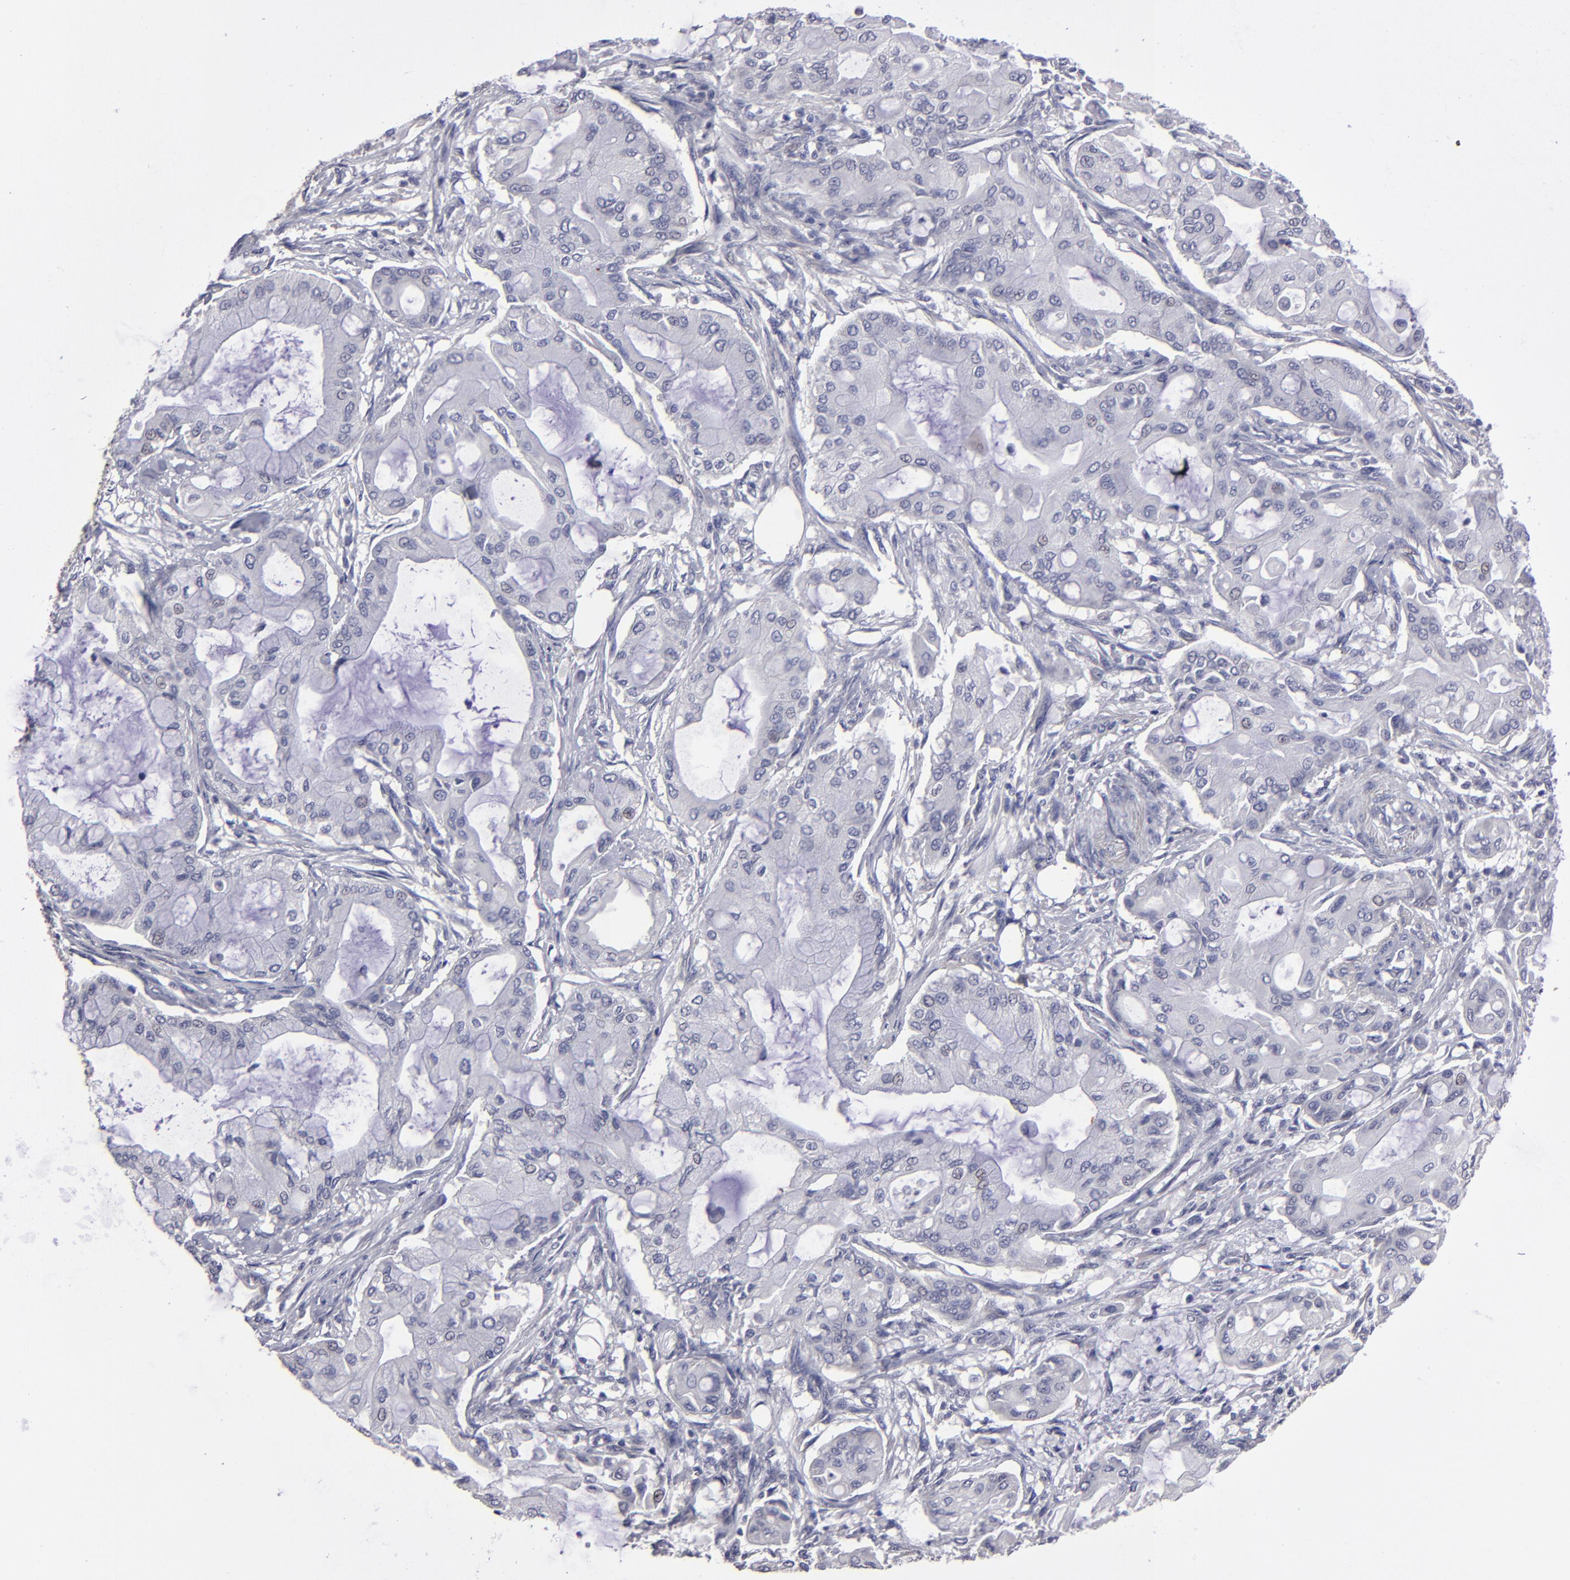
{"staining": {"intensity": "negative", "quantity": "none", "location": "none"}, "tissue": "pancreatic cancer", "cell_type": "Tumor cells", "image_type": "cancer", "snomed": [{"axis": "morphology", "description": "Adenocarcinoma, NOS"}, {"axis": "morphology", "description": "Adenocarcinoma, metastatic, NOS"}, {"axis": "topography", "description": "Lymph node"}, {"axis": "topography", "description": "Pancreas"}, {"axis": "topography", "description": "Duodenum"}], "caption": "Tumor cells show no significant staining in pancreatic metastatic adenocarcinoma. (Stains: DAB (3,3'-diaminobenzidine) immunohistochemistry (IHC) with hematoxylin counter stain, Microscopy: brightfield microscopy at high magnification).", "gene": "ZNF175", "patient": {"sex": "female", "age": 64}}